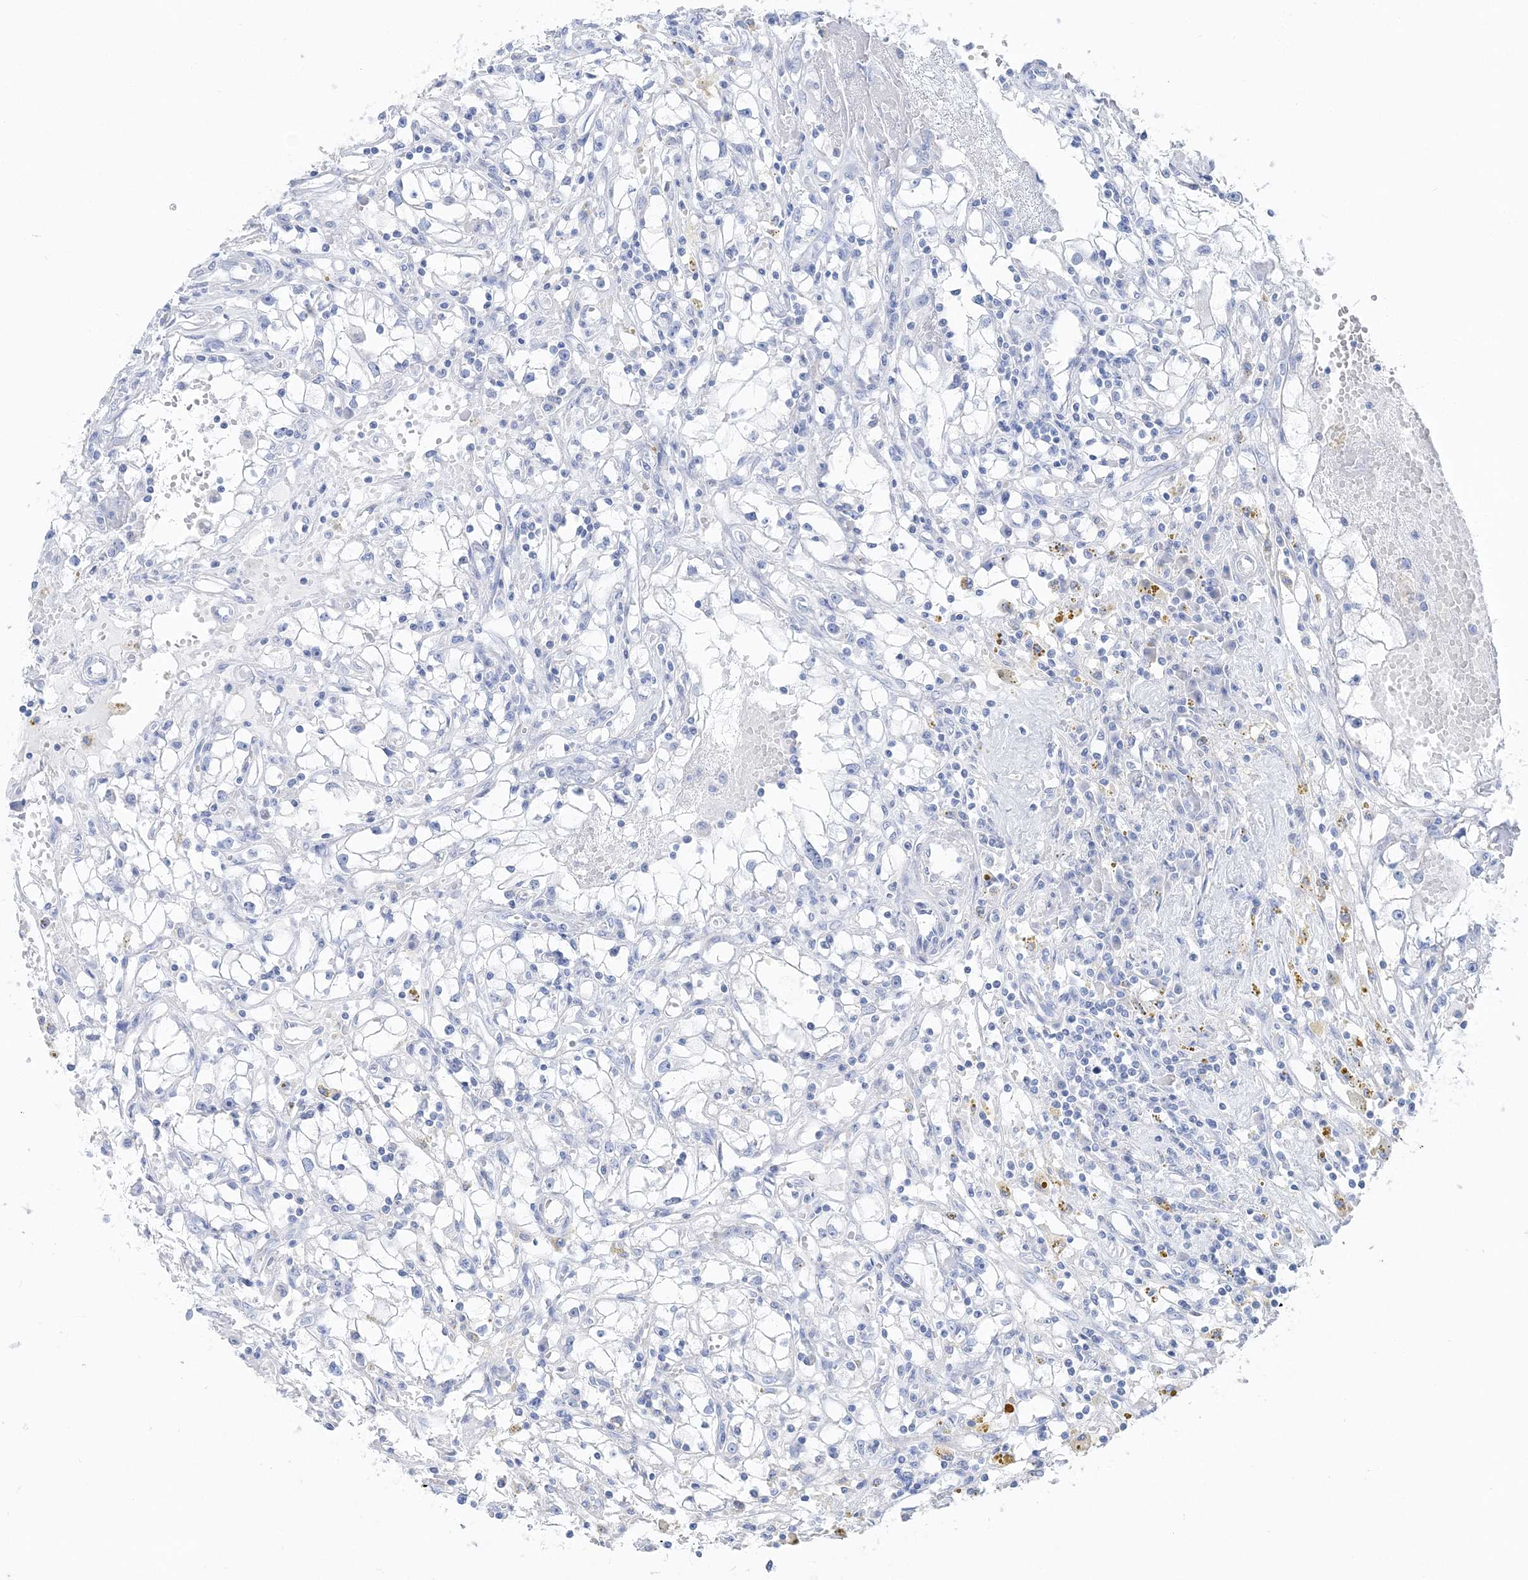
{"staining": {"intensity": "negative", "quantity": "none", "location": "none"}, "tissue": "renal cancer", "cell_type": "Tumor cells", "image_type": "cancer", "snomed": [{"axis": "morphology", "description": "Adenocarcinoma, NOS"}, {"axis": "topography", "description": "Kidney"}], "caption": "The immunohistochemistry image has no significant expression in tumor cells of renal cancer (adenocarcinoma) tissue. (DAB (3,3'-diaminobenzidine) immunohistochemistry with hematoxylin counter stain).", "gene": "TSPYL6", "patient": {"sex": "male", "age": 56}}